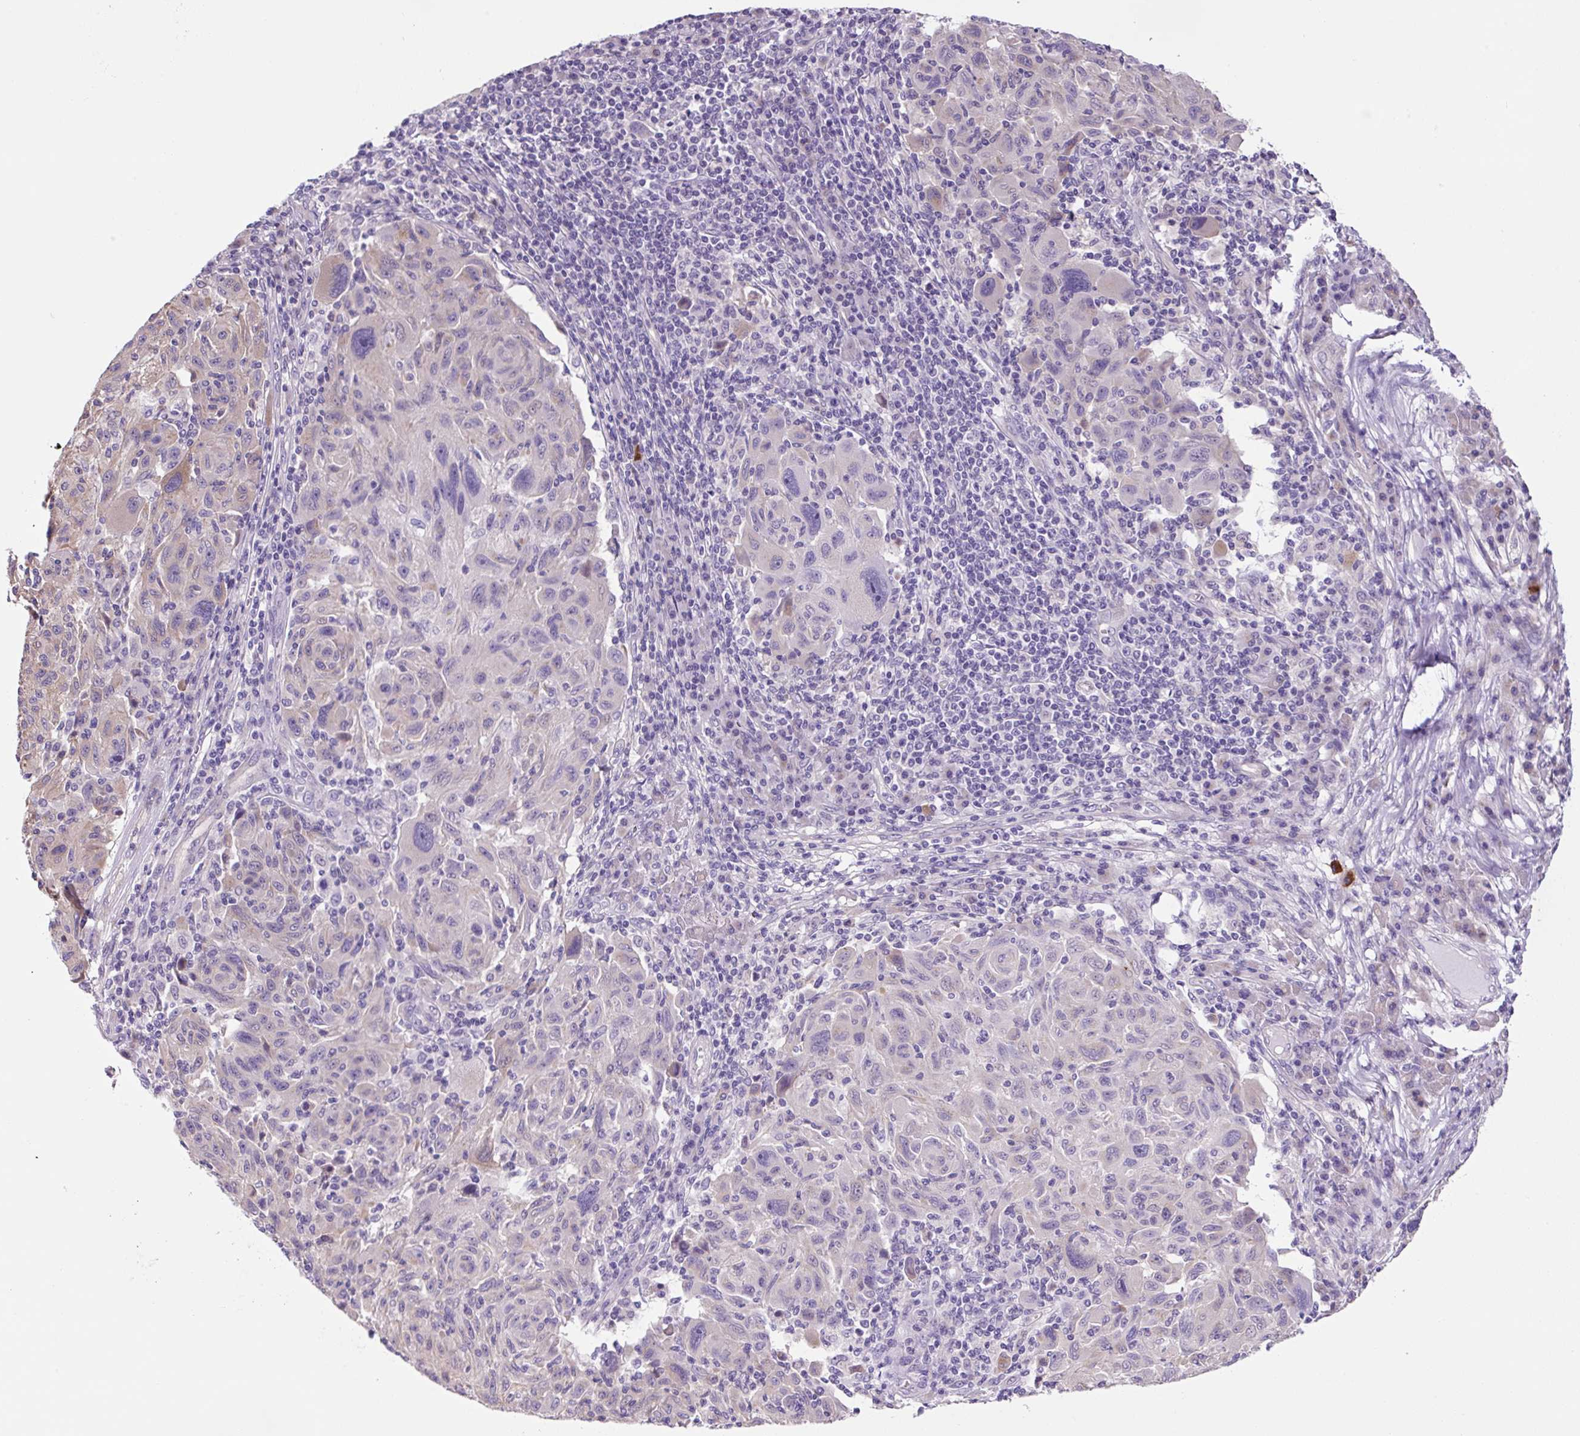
{"staining": {"intensity": "weak", "quantity": "<25%", "location": "cytoplasmic/membranous"}, "tissue": "melanoma", "cell_type": "Tumor cells", "image_type": "cancer", "snomed": [{"axis": "morphology", "description": "Malignant melanoma, NOS"}, {"axis": "topography", "description": "Skin"}], "caption": "IHC of melanoma displays no expression in tumor cells.", "gene": "GORASP1", "patient": {"sex": "male", "age": 53}}